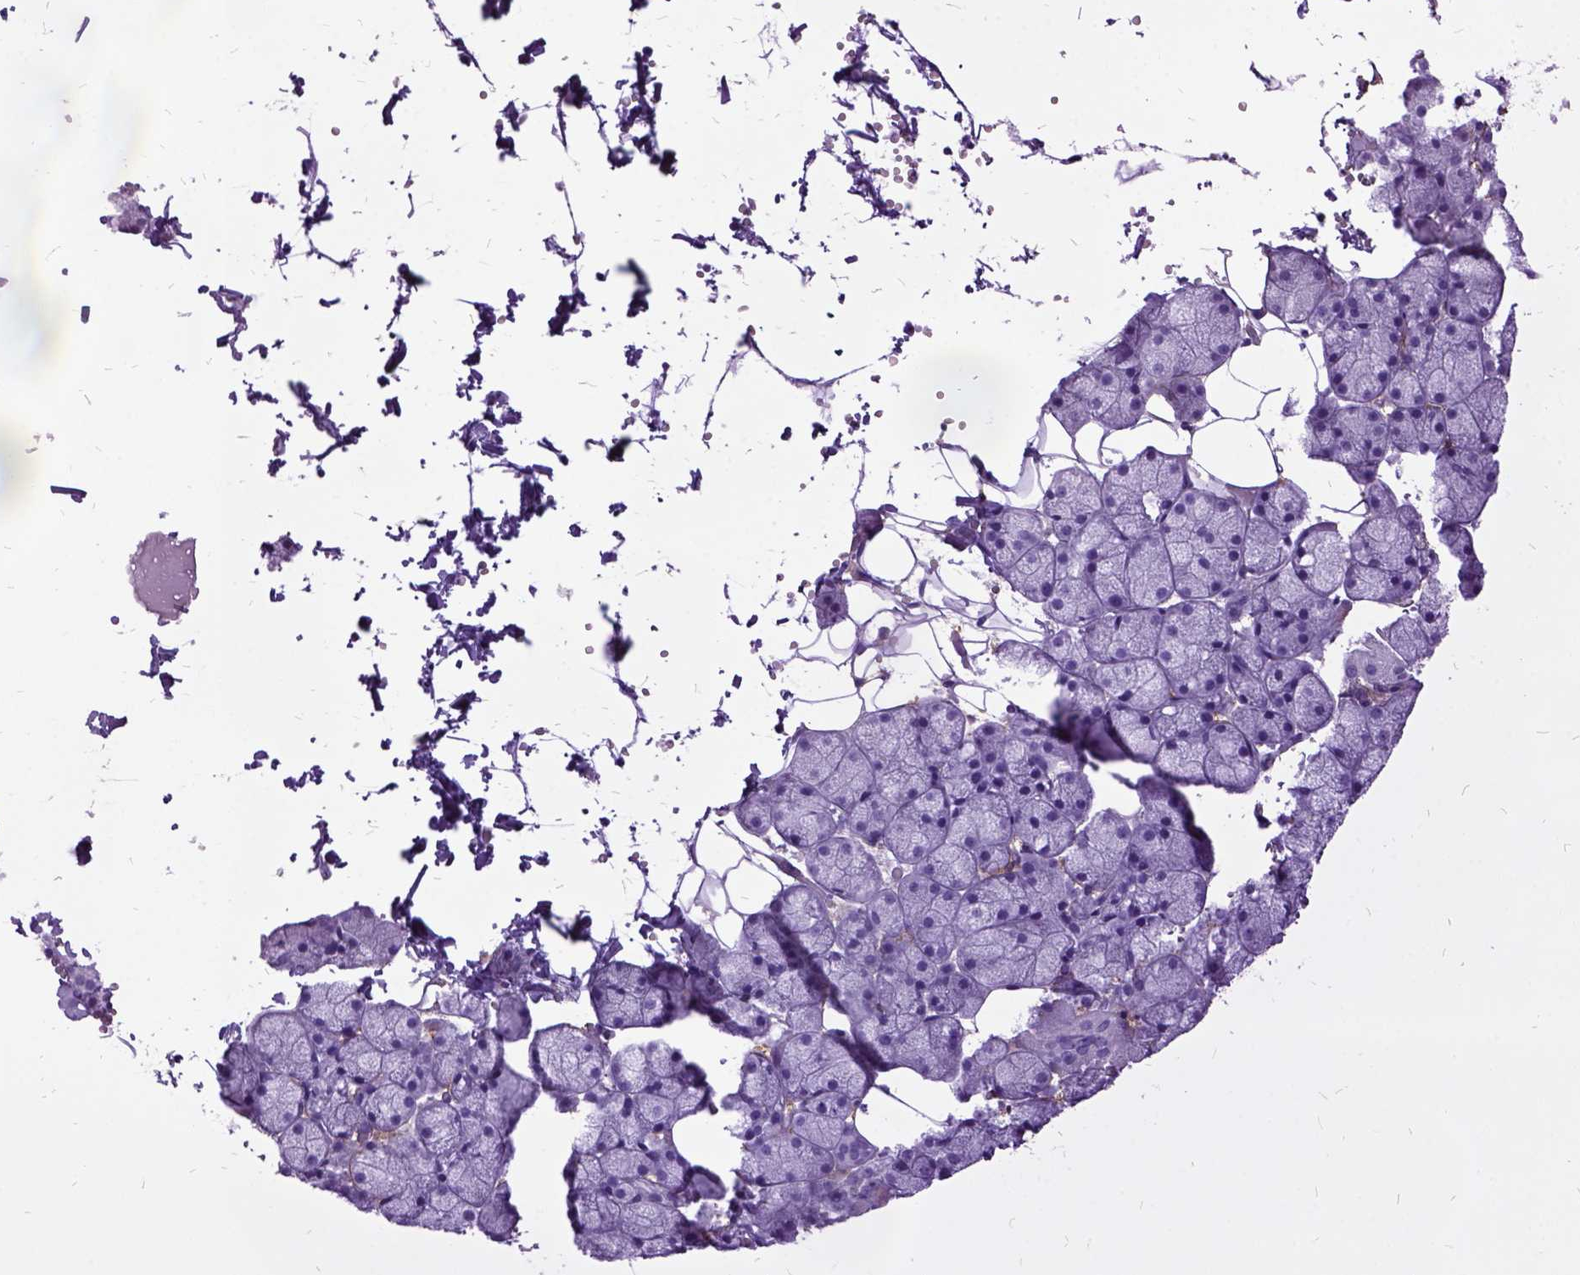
{"staining": {"intensity": "negative", "quantity": "none", "location": "none"}, "tissue": "salivary gland", "cell_type": "Glandular cells", "image_type": "normal", "snomed": [{"axis": "morphology", "description": "Normal tissue, NOS"}, {"axis": "topography", "description": "Salivary gland"}], "caption": "The micrograph displays no significant expression in glandular cells of salivary gland. (Immunohistochemistry (ihc), brightfield microscopy, high magnification).", "gene": "MME", "patient": {"sex": "male", "age": 38}}